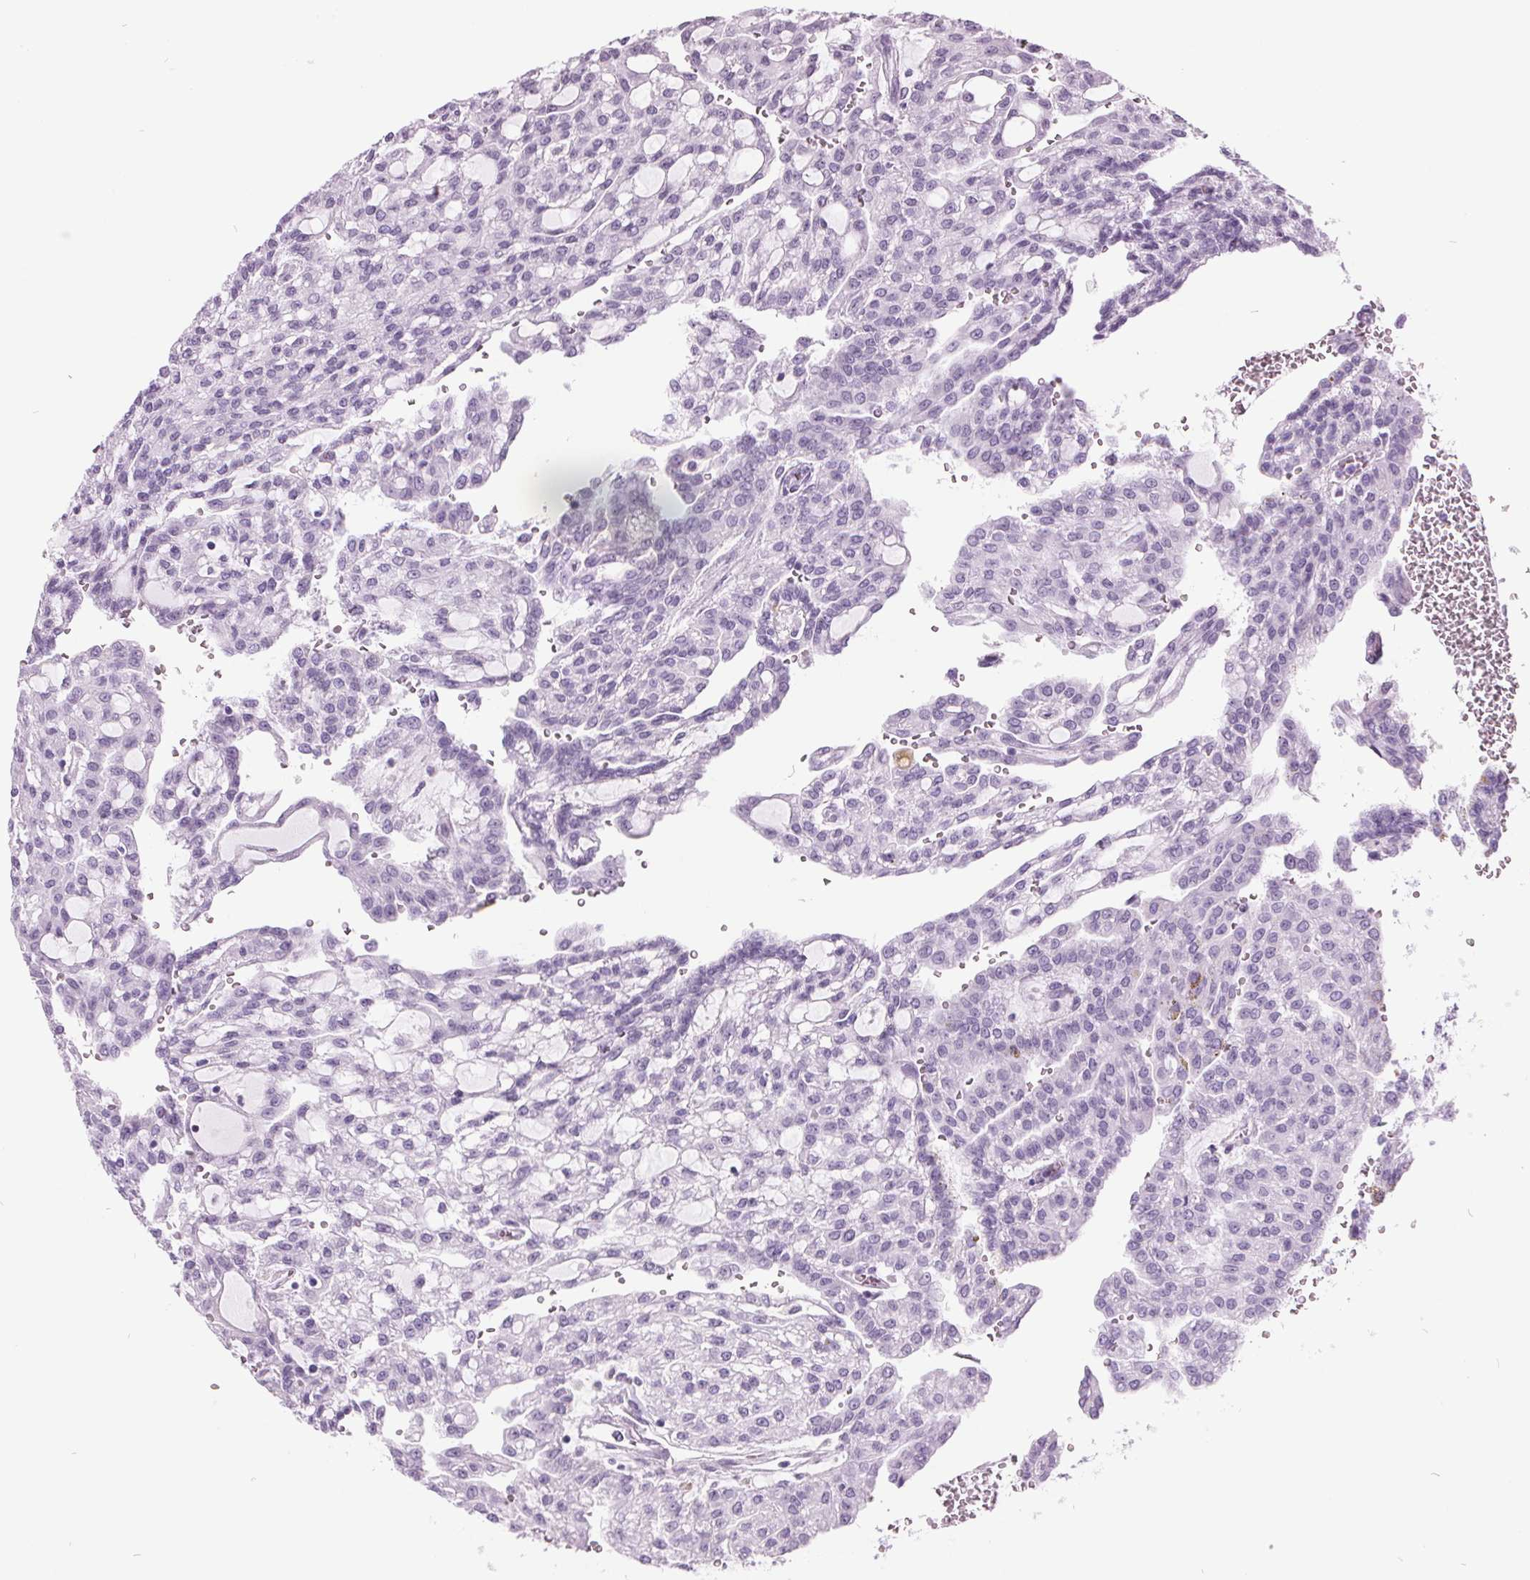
{"staining": {"intensity": "negative", "quantity": "none", "location": "none"}, "tissue": "renal cancer", "cell_type": "Tumor cells", "image_type": "cancer", "snomed": [{"axis": "morphology", "description": "Adenocarcinoma, NOS"}, {"axis": "topography", "description": "Kidney"}], "caption": "DAB immunohistochemical staining of human adenocarcinoma (renal) reveals no significant expression in tumor cells.", "gene": "ODAD2", "patient": {"sex": "male", "age": 63}}